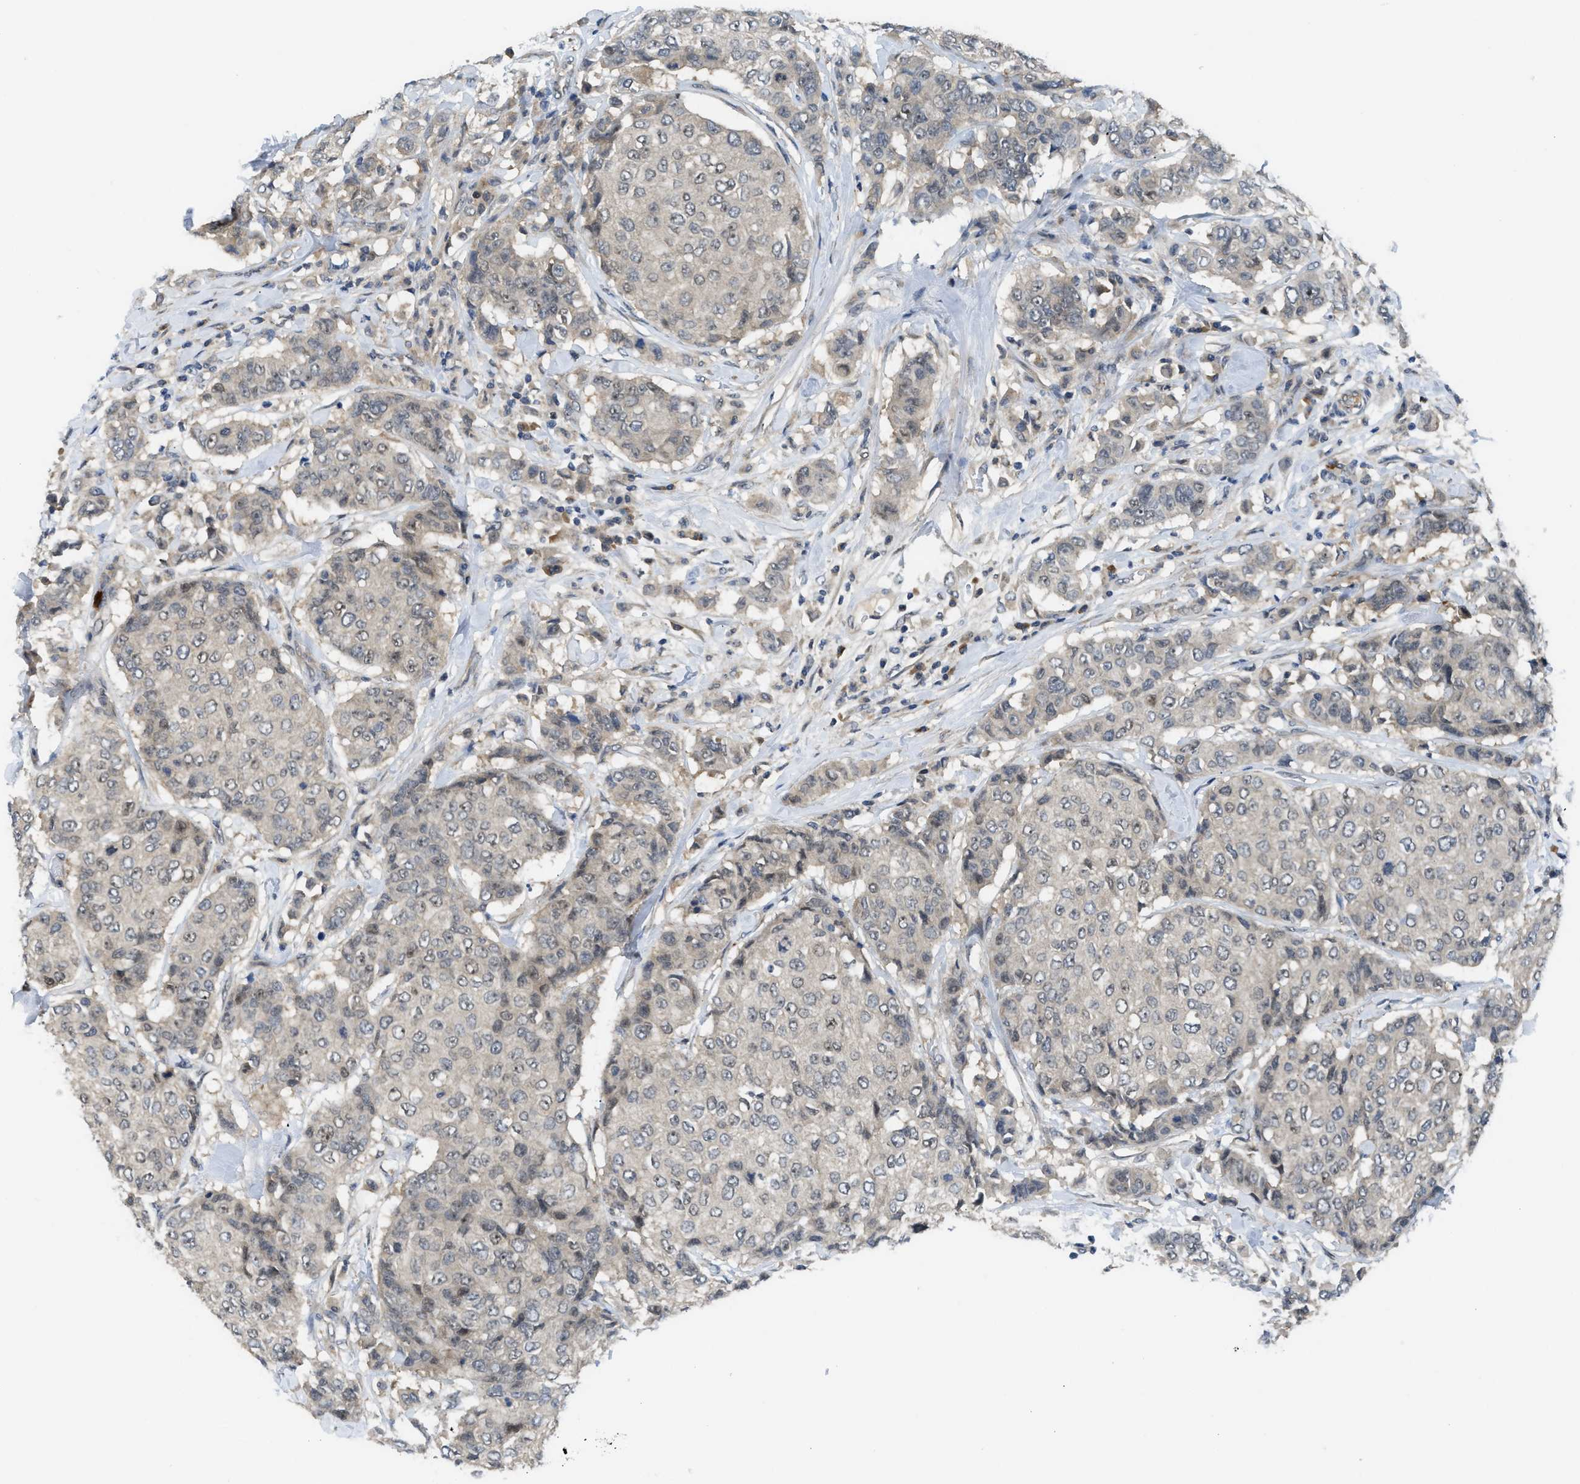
{"staining": {"intensity": "weak", "quantity": "<25%", "location": "nuclear"}, "tissue": "breast cancer", "cell_type": "Tumor cells", "image_type": "cancer", "snomed": [{"axis": "morphology", "description": "Duct carcinoma"}, {"axis": "topography", "description": "Breast"}], "caption": "High magnification brightfield microscopy of intraductal carcinoma (breast) stained with DAB (3,3'-diaminobenzidine) (brown) and counterstained with hematoxylin (blue): tumor cells show no significant staining.", "gene": "ZNF251", "patient": {"sex": "female", "age": 27}}